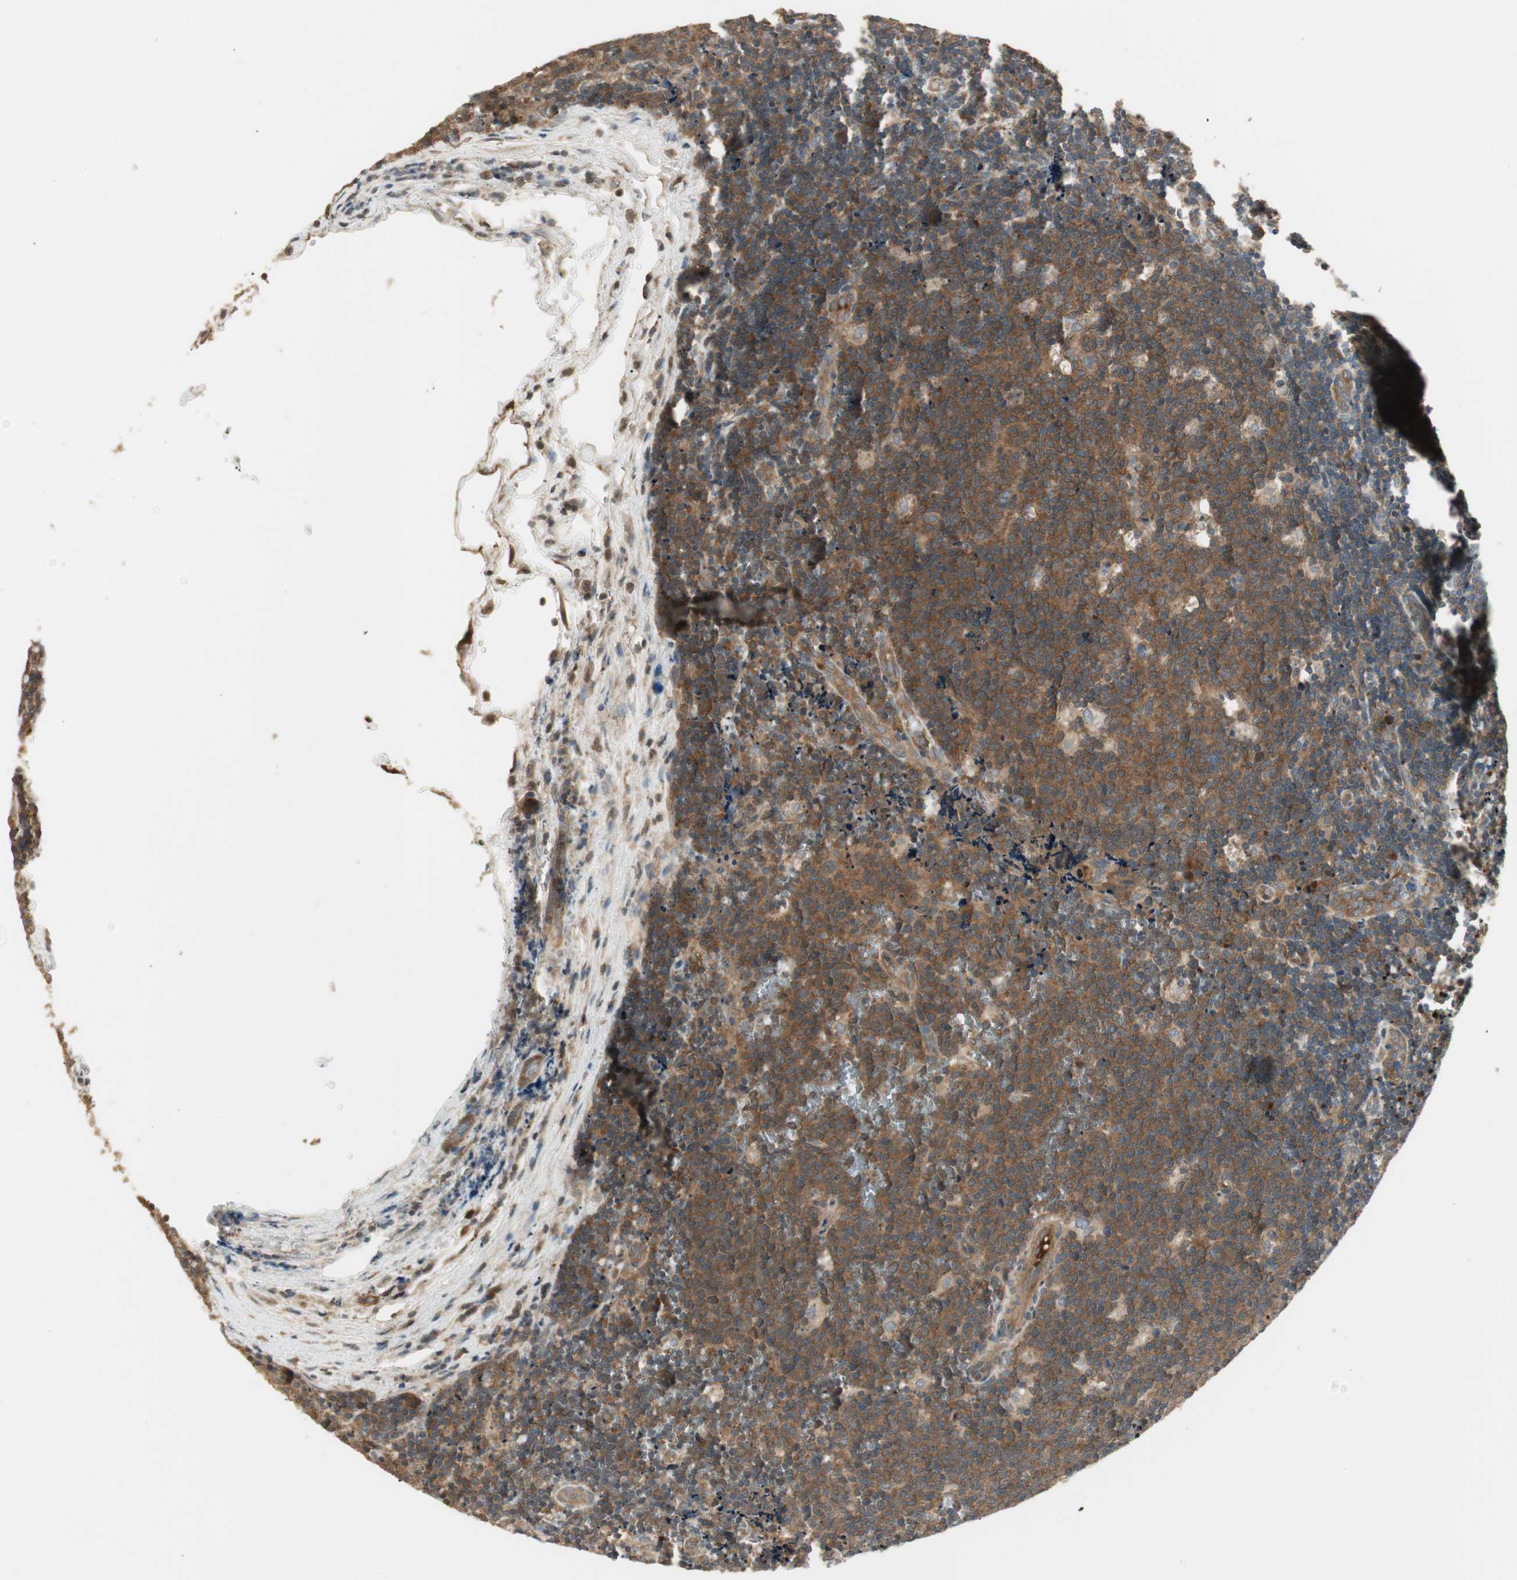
{"staining": {"intensity": "moderate", "quantity": ">75%", "location": "cytoplasmic/membranous"}, "tissue": "lymph node", "cell_type": "Germinal center cells", "image_type": "normal", "snomed": [{"axis": "morphology", "description": "Normal tissue, NOS"}, {"axis": "topography", "description": "Lymph node"}, {"axis": "topography", "description": "Salivary gland"}], "caption": "Immunohistochemical staining of unremarkable lymph node shows moderate cytoplasmic/membranous protein expression in approximately >75% of germinal center cells.", "gene": "PFDN5", "patient": {"sex": "male", "age": 8}}